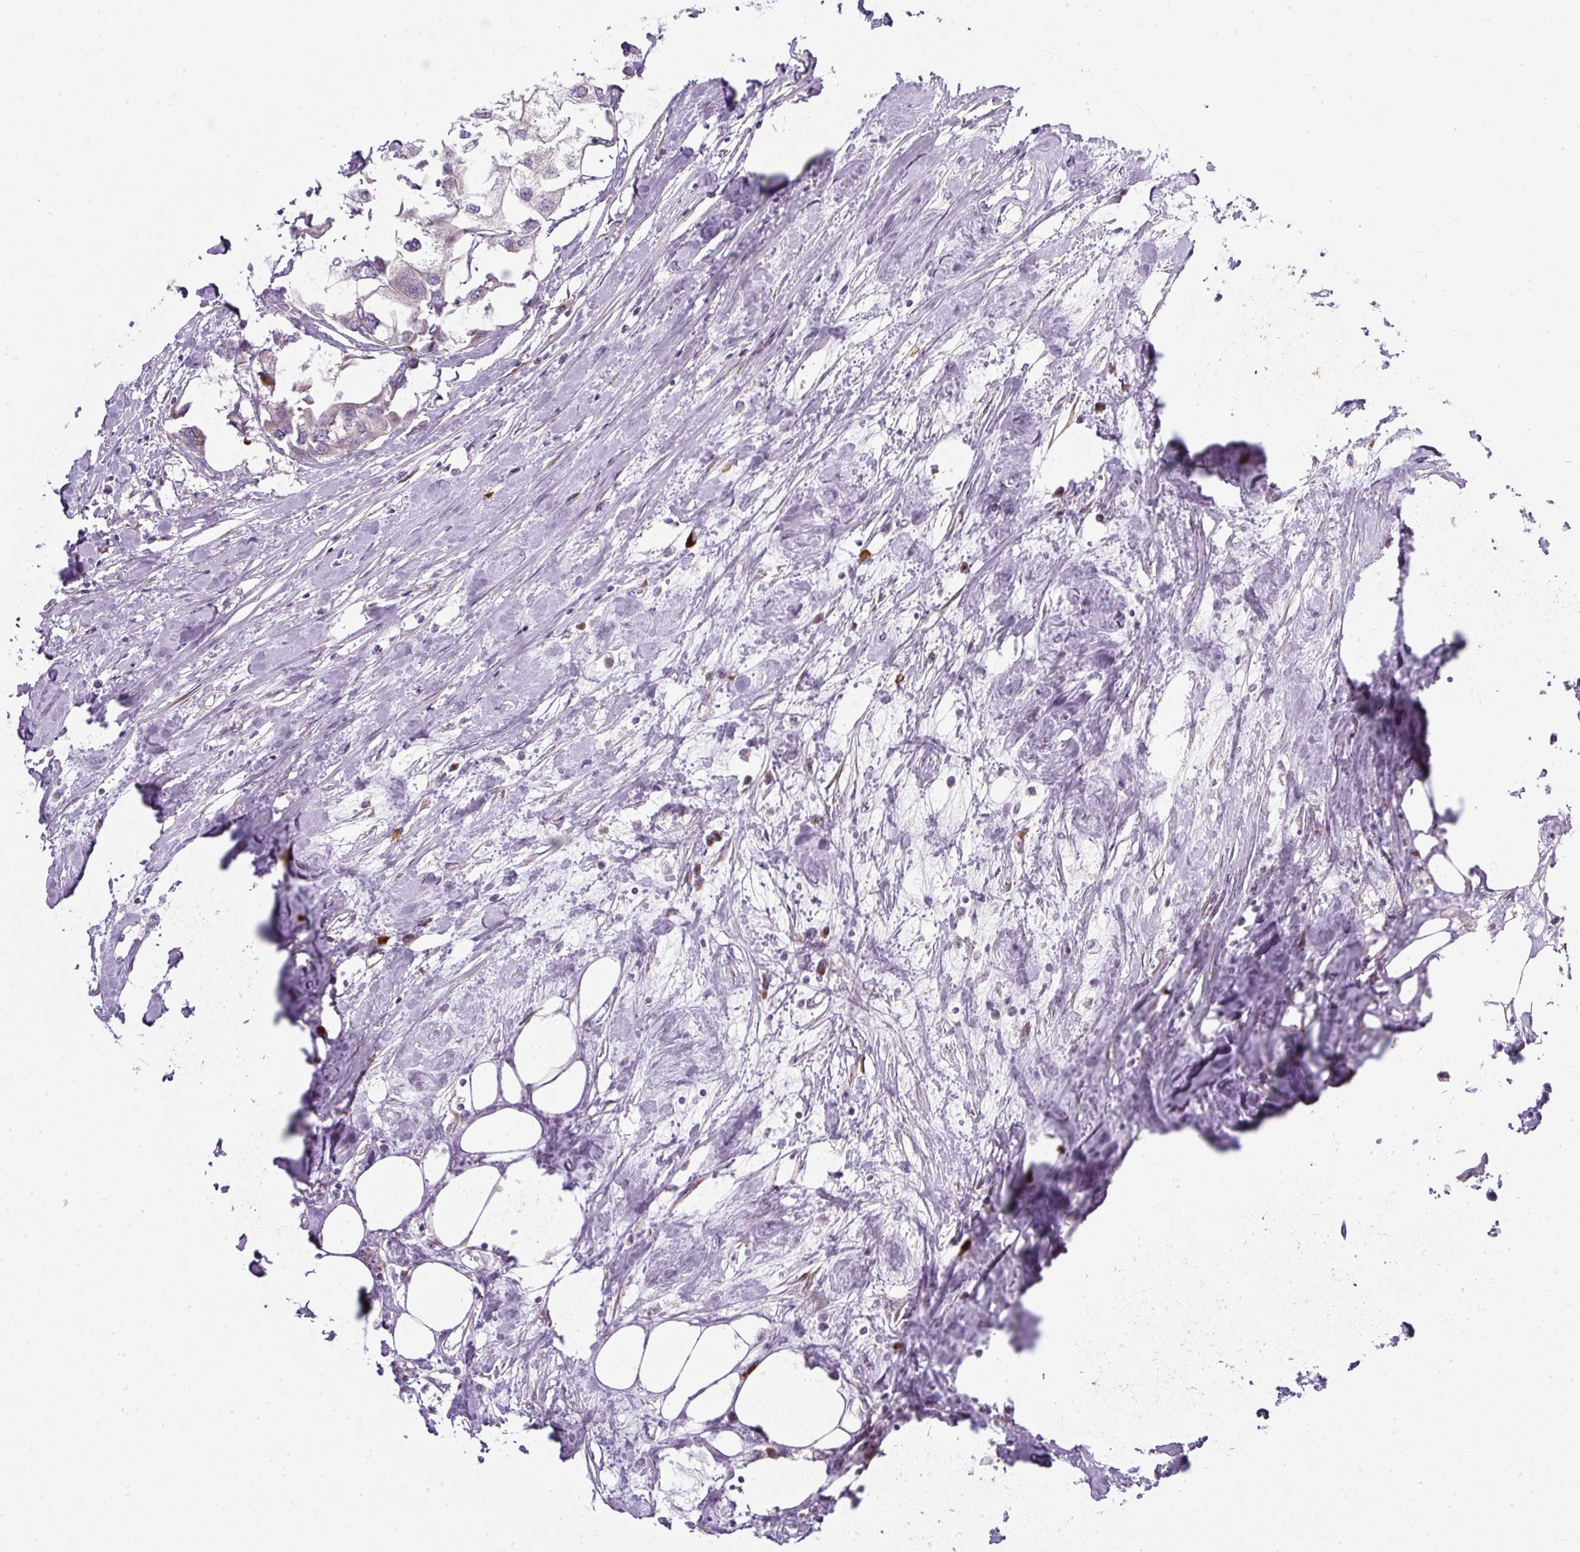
{"staining": {"intensity": "negative", "quantity": "none", "location": "none"}, "tissue": "urothelial cancer", "cell_type": "Tumor cells", "image_type": "cancer", "snomed": [{"axis": "morphology", "description": "Urothelial carcinoma, High grade"}, {"axis": "topography", "description": "Urinary bladder"}], "caption": "IHC micrograph of neoplastic tissue: human high-grade urothelial carcinoma stained with DAB (3,3'-diaminobenzidine) exhibits no significant protein positivity in tumor cells.", "gene": "MLX", "patient": {"sex": "male", "age": 64}}